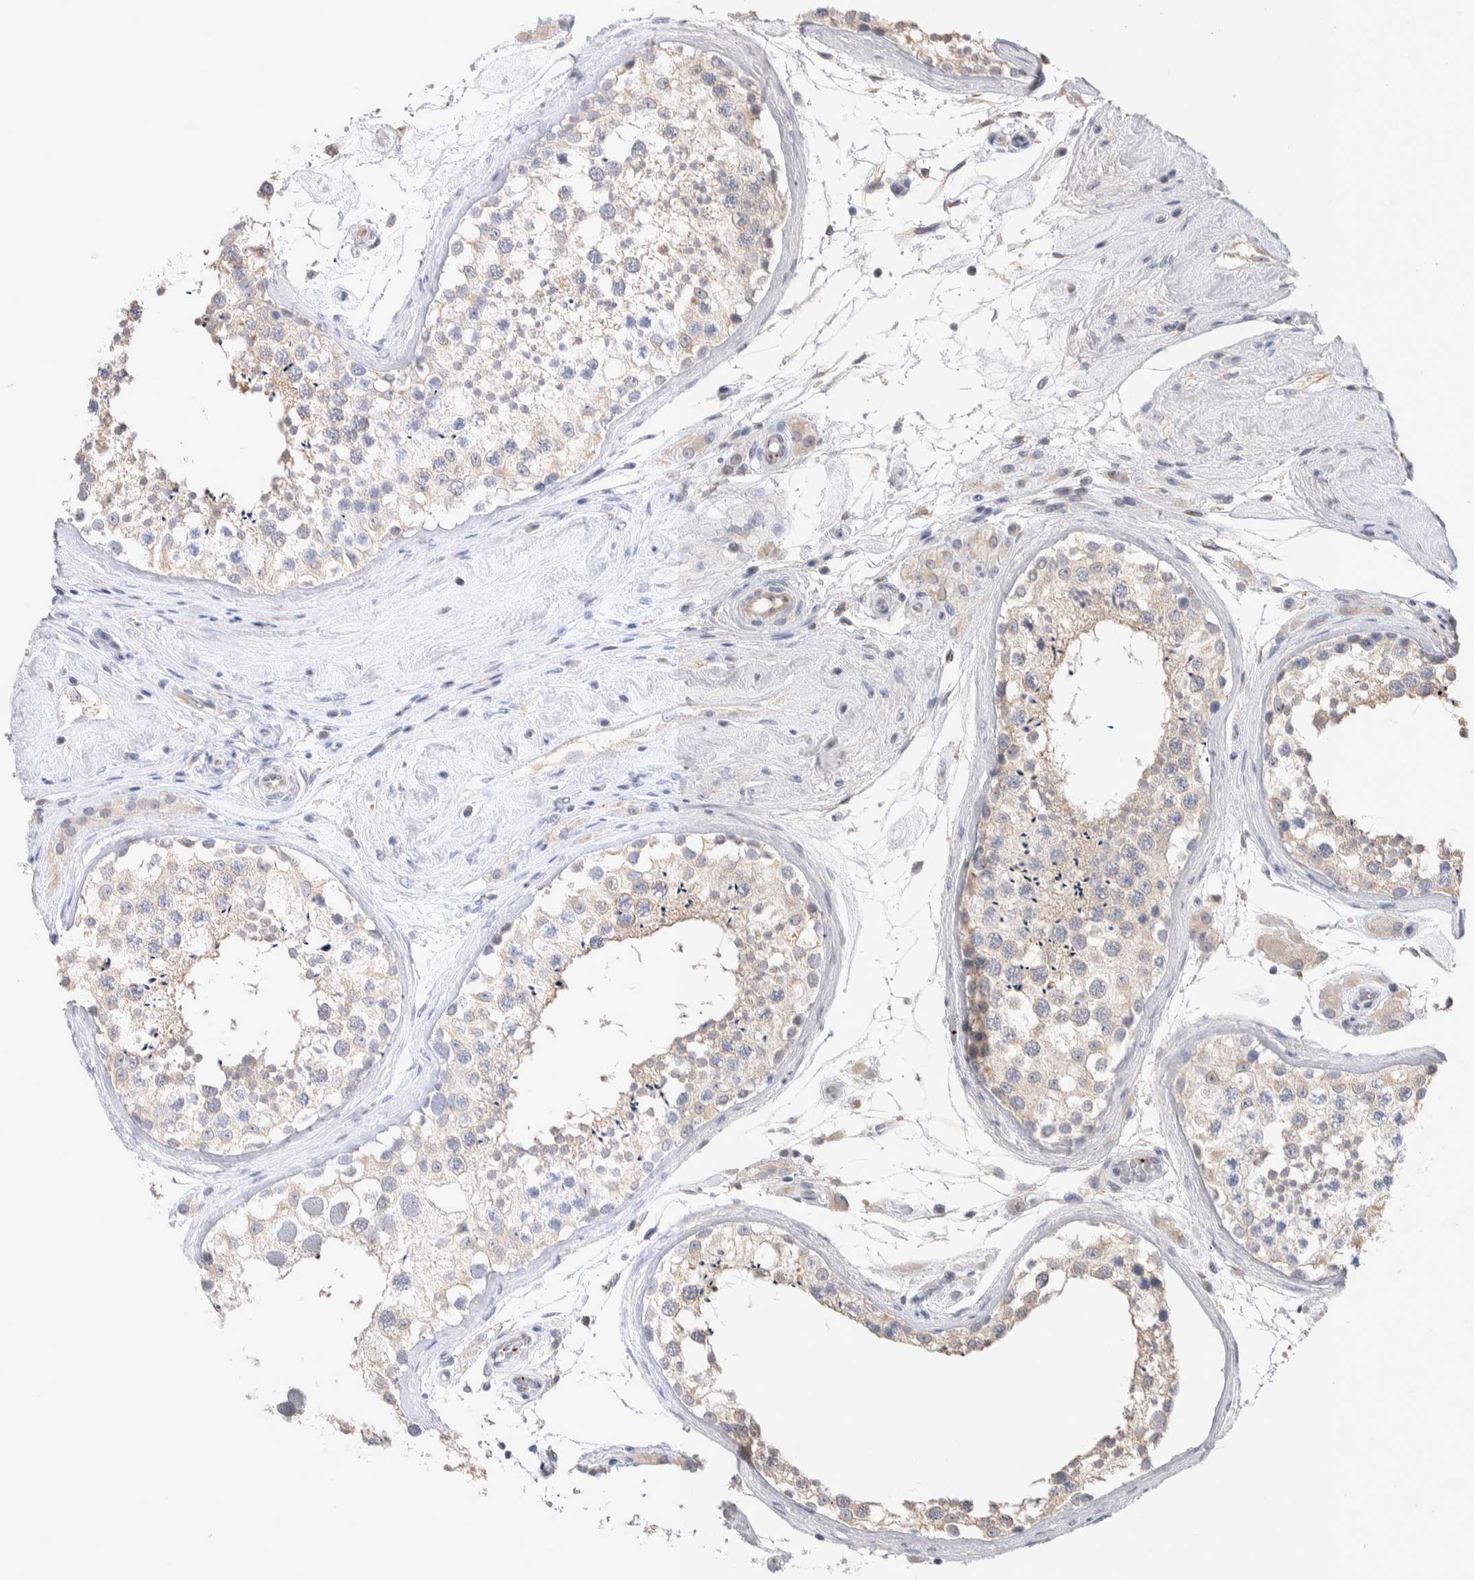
{"staining": {"intensity": "weak", "quantity": "<25%", "location": "cytoplasmic/membranous"}, "tissue": "testis", "cell_type": "Cells in seminiferous ducts", "image_type": "normal", "snomed": [{"axis": "morphology", "description": "Normal tissue, NOS"}, {"axis": "topography", "description": "Testis"}], "caption": "DAB immunohistochemical staining of unremarkable human testis displays no significant positivity in cells in seminiferous ducts.", "gene": "FFAR2", "patient": {"sex": "male", "age": 46}}